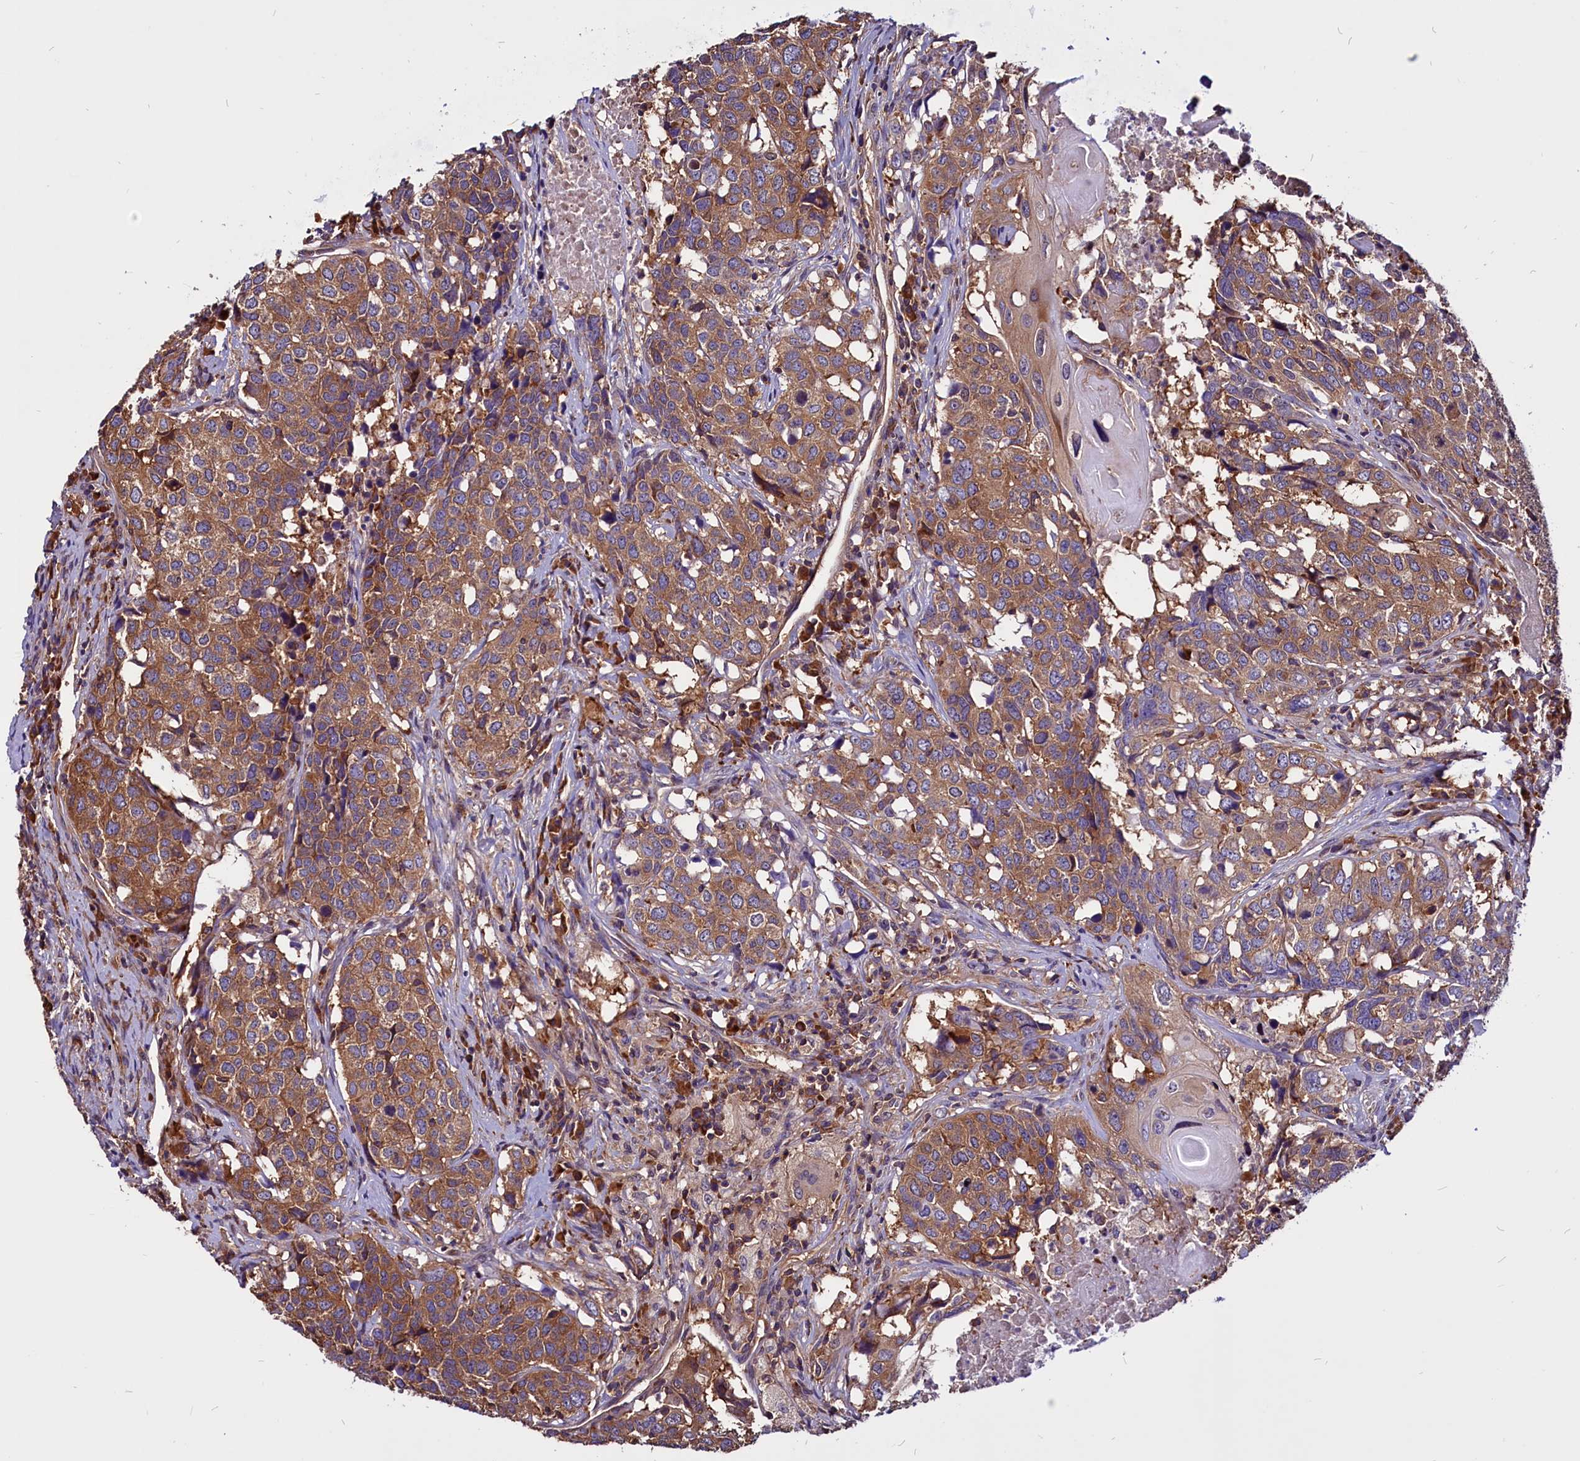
{"staining": {"intensity": "moderate", "quantity": ">75%", "location": "cytoplasmic/membranous"}, "tissue": "head and neck cancer", "cell_type": "Tumor cells", "image_type": "cancer", "snomed": [{"axis": "morphology", "description": "Squamous cell carcinoma, NOS"}, {"axis": "topography", "description": "Head-Neck"}], "caption": "Immunohistochemical staining of head and neck cancer reveals medium levels of moderate cytoplasmic/membranous positivity in about >75% of tumor cells.", "gene": "EIF3G", "patient": {"sex": "male", "age": 66}}